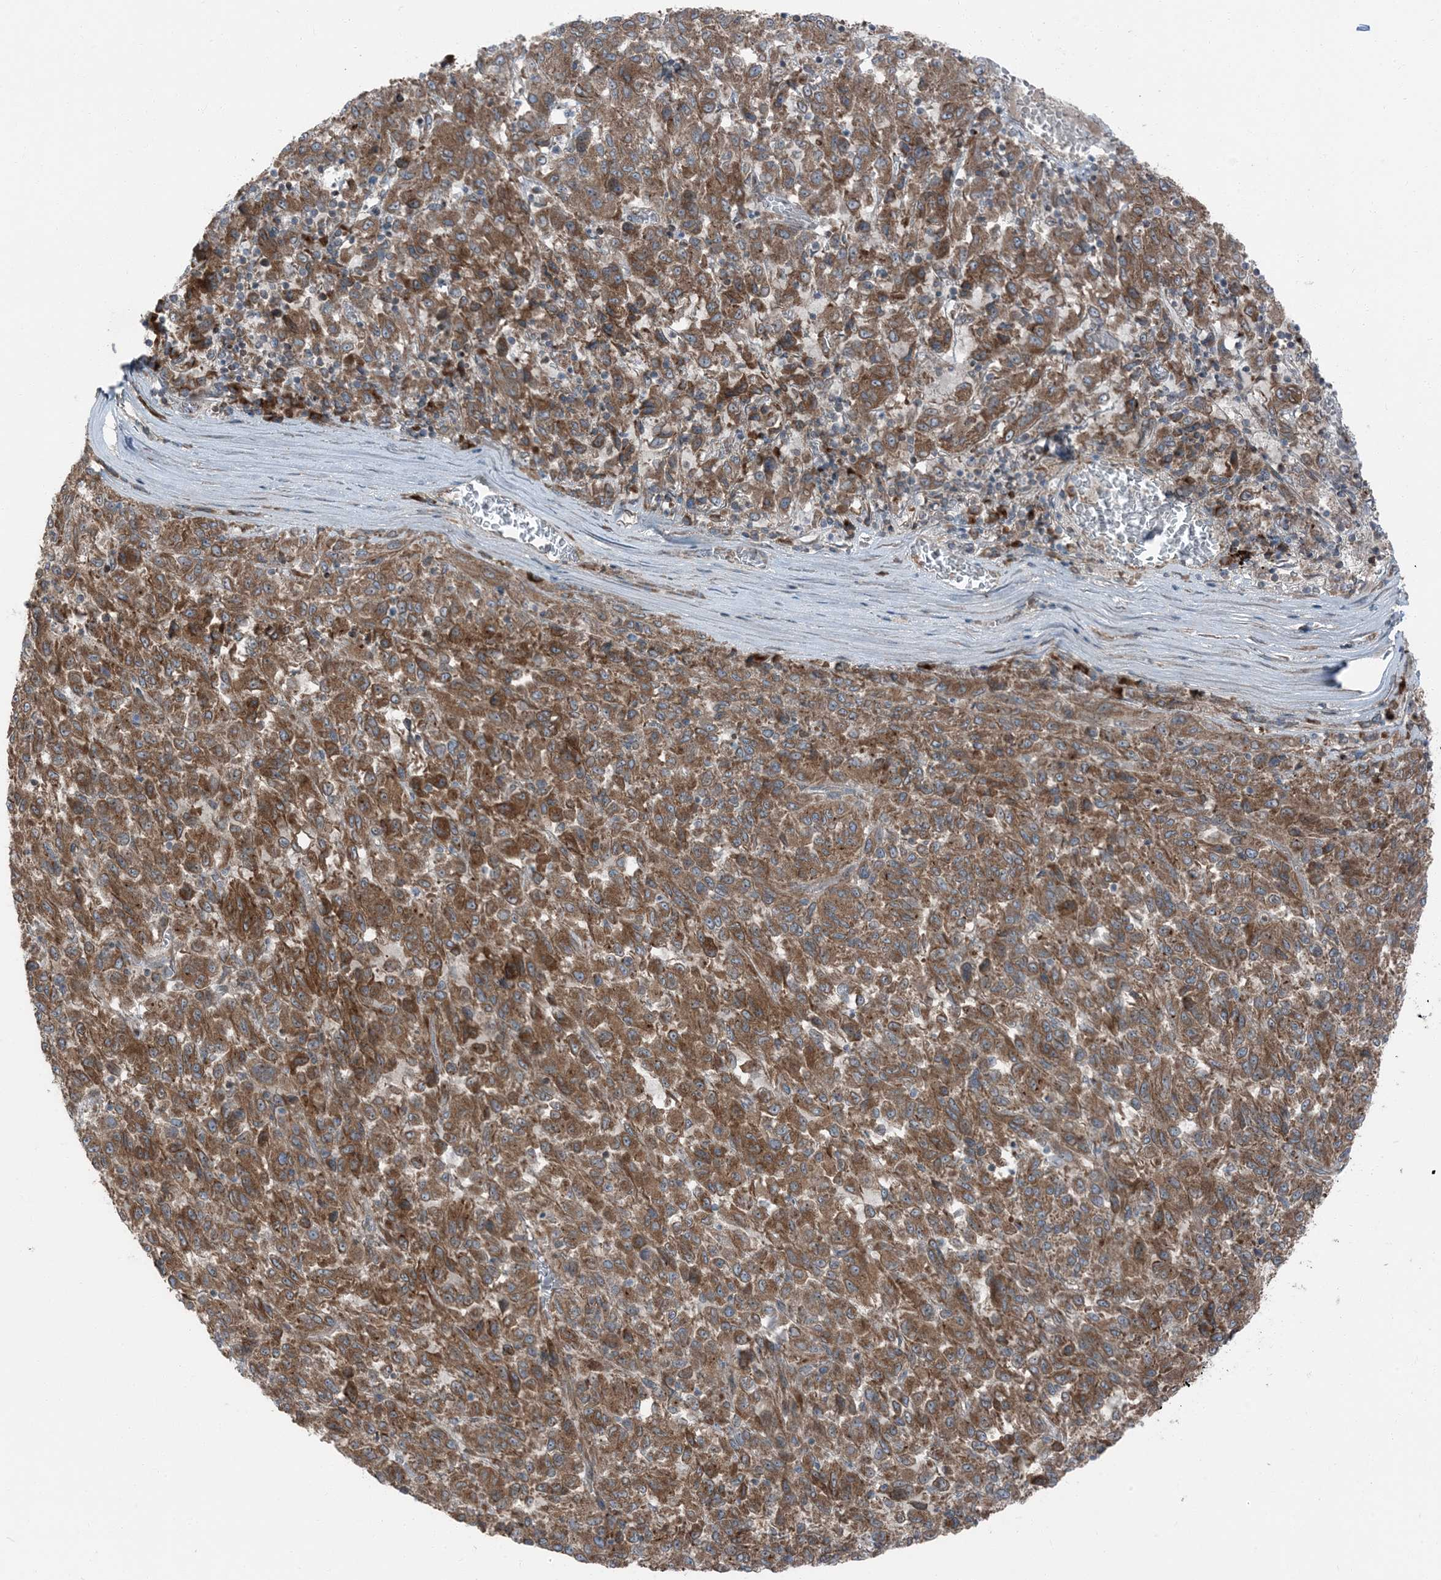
{"staining": {"intensity": "moderate", "quantity": ">75%", "location": "cytoplasmic/membranous"}, "tissue": "melanoma", "cell_type": "Tumor cells", "image_type": "cancer", "snomed": [{"axis": "morphology", "description": "Malignant melanoma, Metastatic site"}, {"axis": "topography", "description": "Lung"}], "caption": "Immunohistochemical staining of melanoma displays medium levels of moderate cytoplasmic/membranous staining in approximately >75% of tumor cells.", "gene": "RAB3GAP1", "patient": {"sex": "male", "age": 64}}